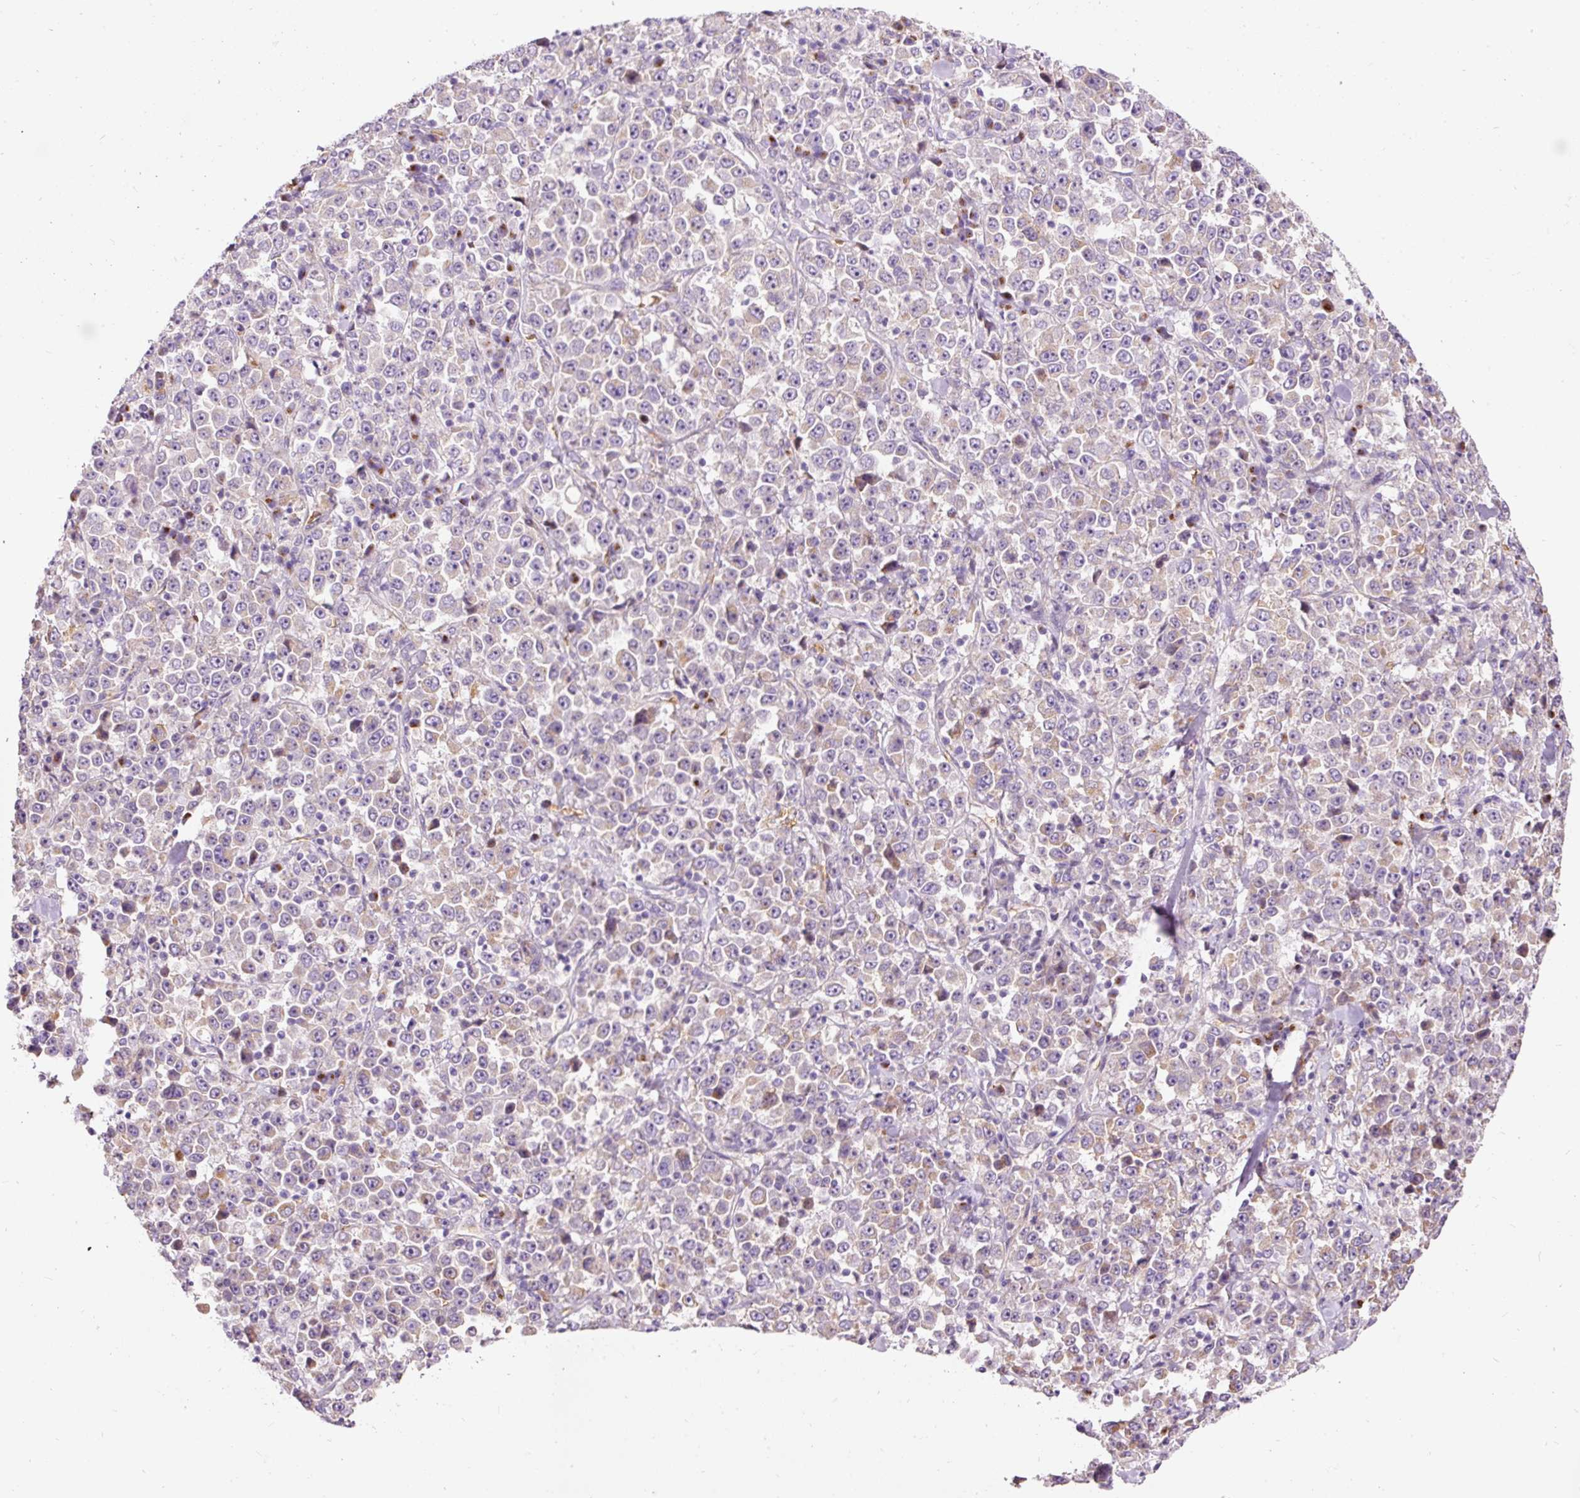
{"staining": {"intensity": "weak", "quantity": "25%-75%", "location": "cytoplasmic/membranous"}, "tissue": "stomach cancer", "cell_type": "Tumor cells", "image_type": "cancer", "snomed": [{"axis": "morphology", "description": "Normal tissue, NOS"}, {"axis": "morphology", "description": "Adenocarcinoma, NOS"}, {"axis": "topography", "description": "Stomach, upper"}, {"axis": "topography", "description": "Stomach"}], "caption": "Protein analysis of adenocarcinoma (stomach) tissue demonstrates weak cytoplasmic/membranous positivity in about 25%-75% of tumor cells.", "gene": "PRRC2A", "patient": {"sex": "male", "age": 59}}